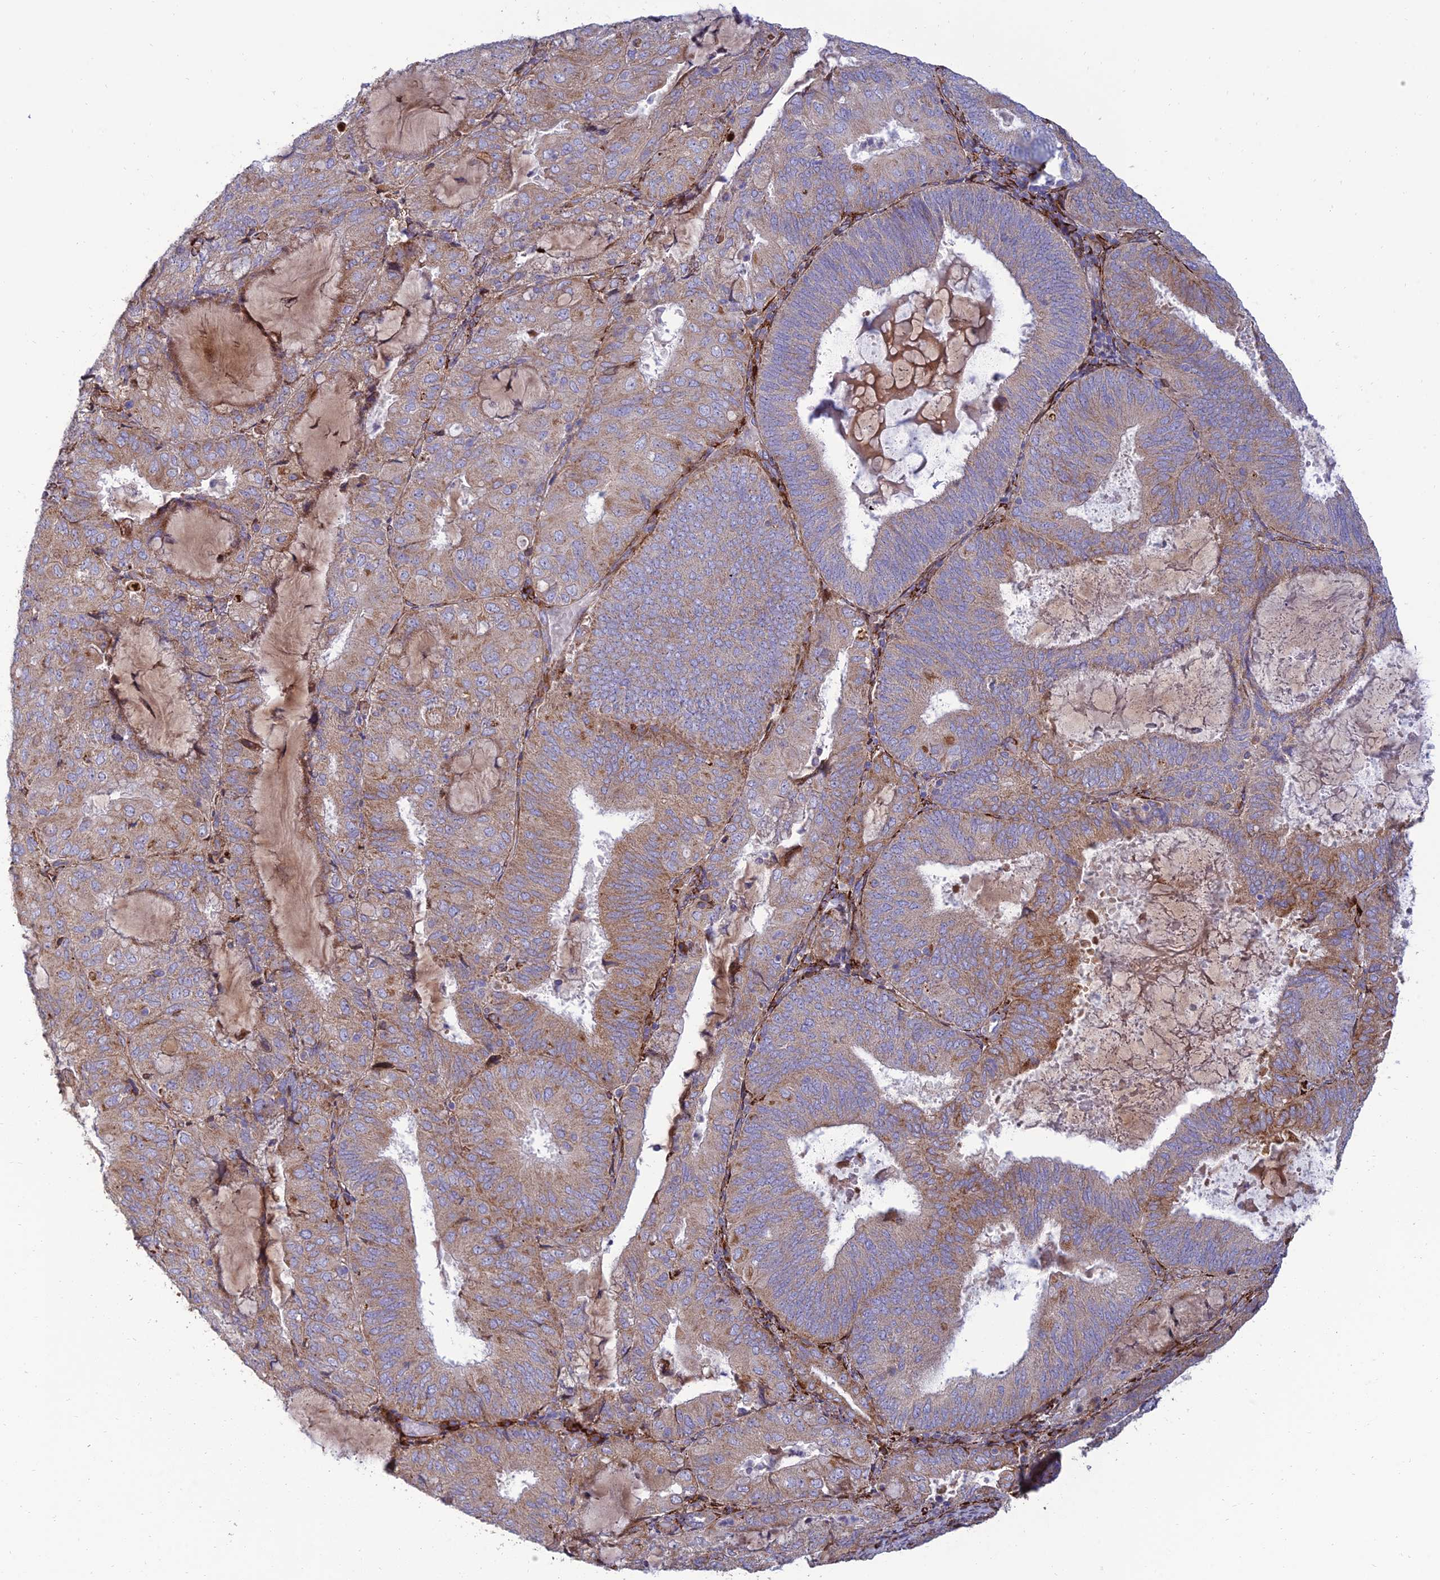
{"staining": {"intensity": "weak", "quantity": ">75%", "location": "cytoplasmic/membranous"}, "tissue": "endometrial cancer", "cell_type": "Tumor cells", "image_type": "cancer", "snomed": [{"axis": "morphology", "description": "Adenocarcinoma, NOS"}, {"axis": "topography", "description": "Endometrium"}], "caption": "The immunohistochemical stain labels weak cytoplasmic/membranous staining in tumor cells of endometrial cancer tissue.", "gene": "RCN3", "patient": {"sex": "female", "age": 81}}